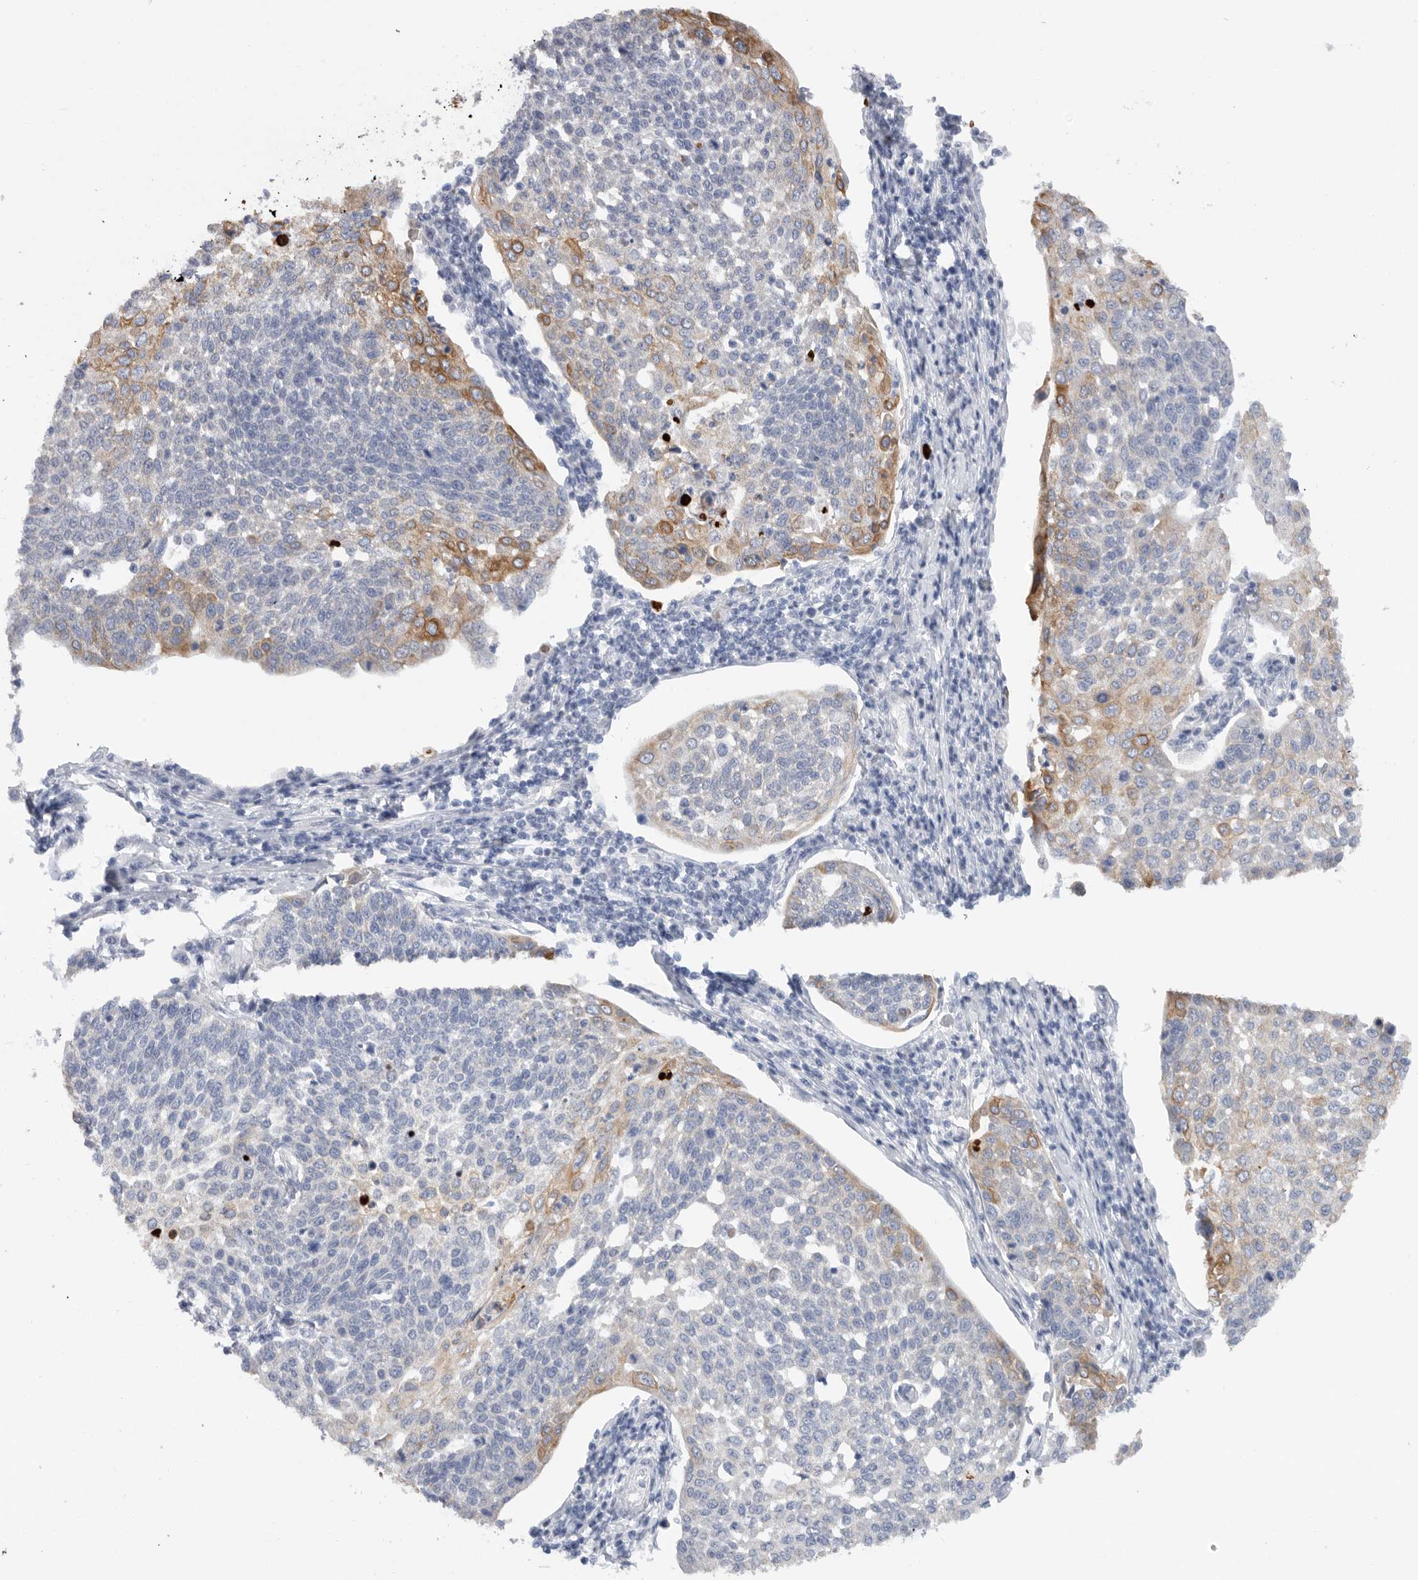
{"staining": {"intensity": "moderate", "quantity": "<25%", "location": "cytoplasmic/membranous"}, "tissue": "cervical cancer", "cell_type": "Tumor cells", "image_type": "cancer", "snomed": [{"axis": "morphology", "description": "Squamous cell carcinoma, NOS"}, {"axis": "topography", "description": "Cervix"}], "caption": "Squamous cell carcinoma (cervical) was stained to show a protein in brown. There is low levels of moderate cytoplasmic/membranous staining in approximately <25% of tumor cells.", "gene": "MTFR1L", "patient": {"sex": "female", "age": 34}}